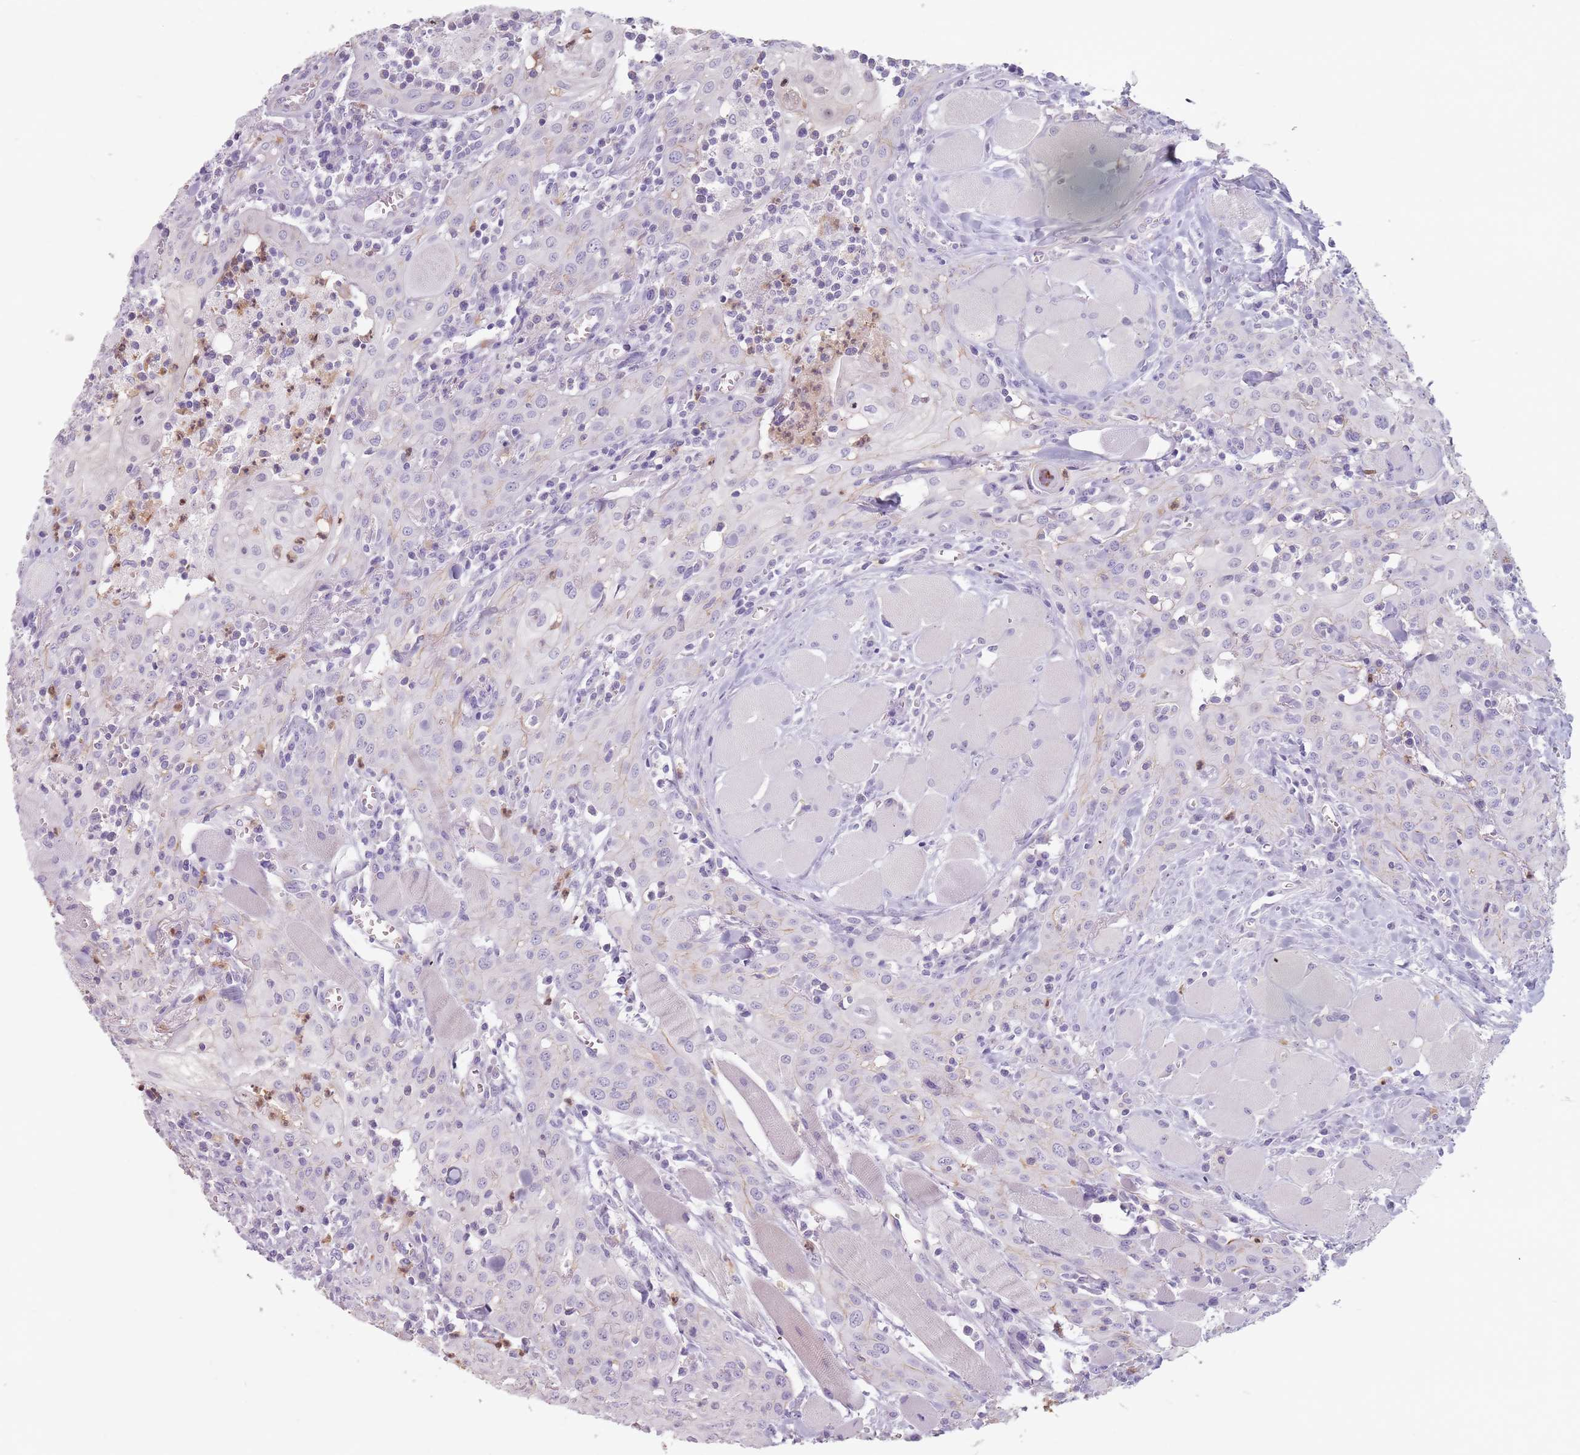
{"staining": {"intensity": "negative", "quantity": "none", "location": "none"}, "tissue": "head and neck cancer", "cell_type": "Tumor cells", "image_type": "cancer", "snomed": [{"axis": "morphology", "description": "Squamous cell carcinoma, NOS"}, {"axis": "topography", "description": "Oral tissue"}, {"axis": "topography", "description": "Head-Neck"}], "caption": "DAB immunohistochemical staining of head and neck cancer shows no significant positivity in tumor cells.", "gene": "ZNF584", "patient": {"sex": "female", "age": 70}}